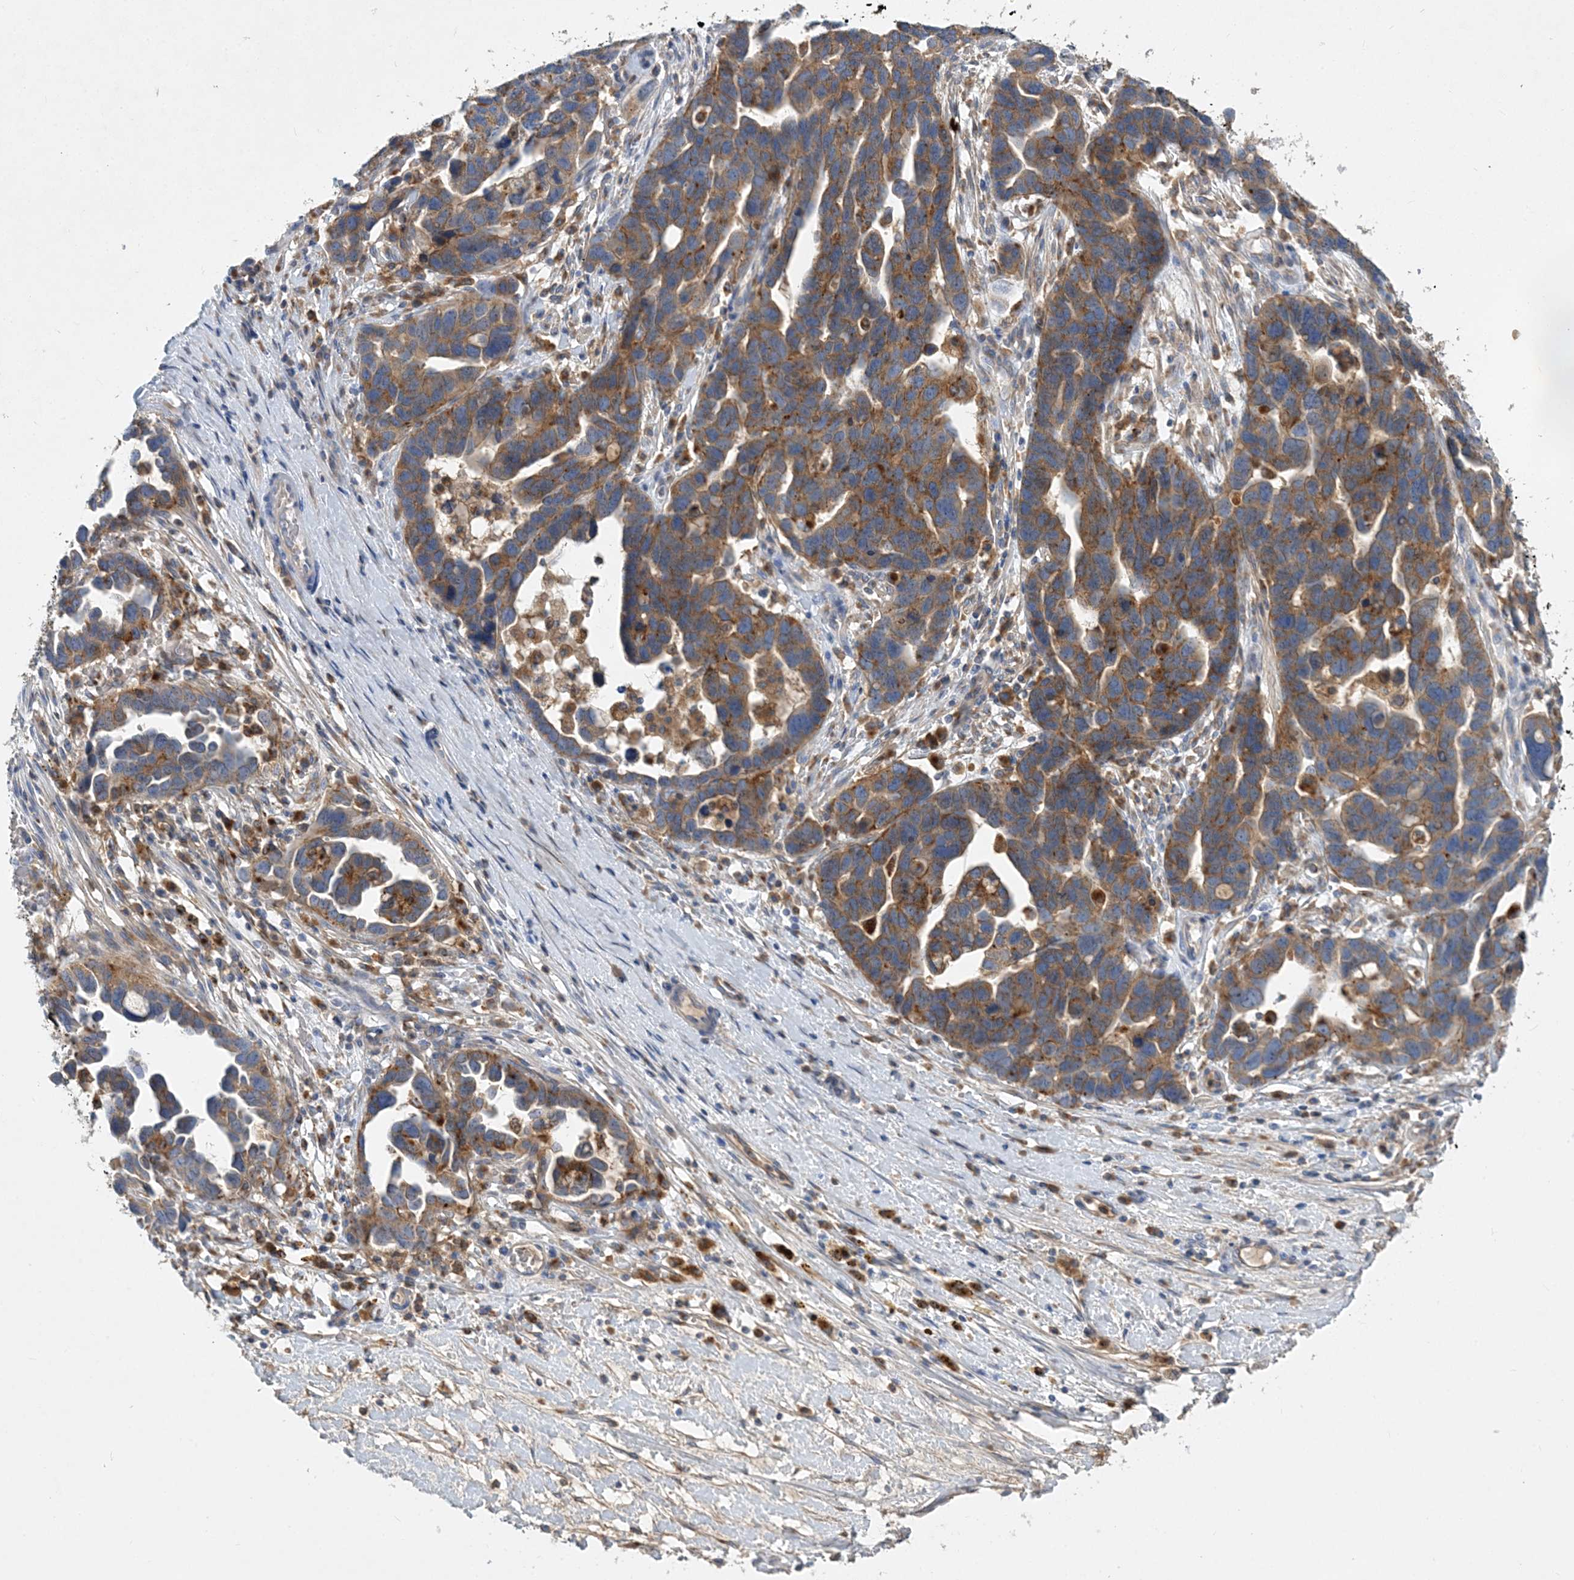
{"staining": {"intensity": "moderate", "quantity": ">75%", "location": "cytoplasmic/membranous"}, "tissue": "ovarian cancer", "cell_type": "Tumor cells", "image_type": "cancer", "snomed": [{"axis": "morphology", "description": "Cystadenocarcinoma, serous, NOS"}, {"axis": "topography", "description": "Ovary"}], "caption": "There is medium levels of moderate cytoplasmic/membranous expression in tumor cells of ovarian serous cystadenocarcinoma, as demonstrated by immunohistochemical staining (brown color).", "gene": "GRINA", "patient": {"sex": "female", "age": 54}}